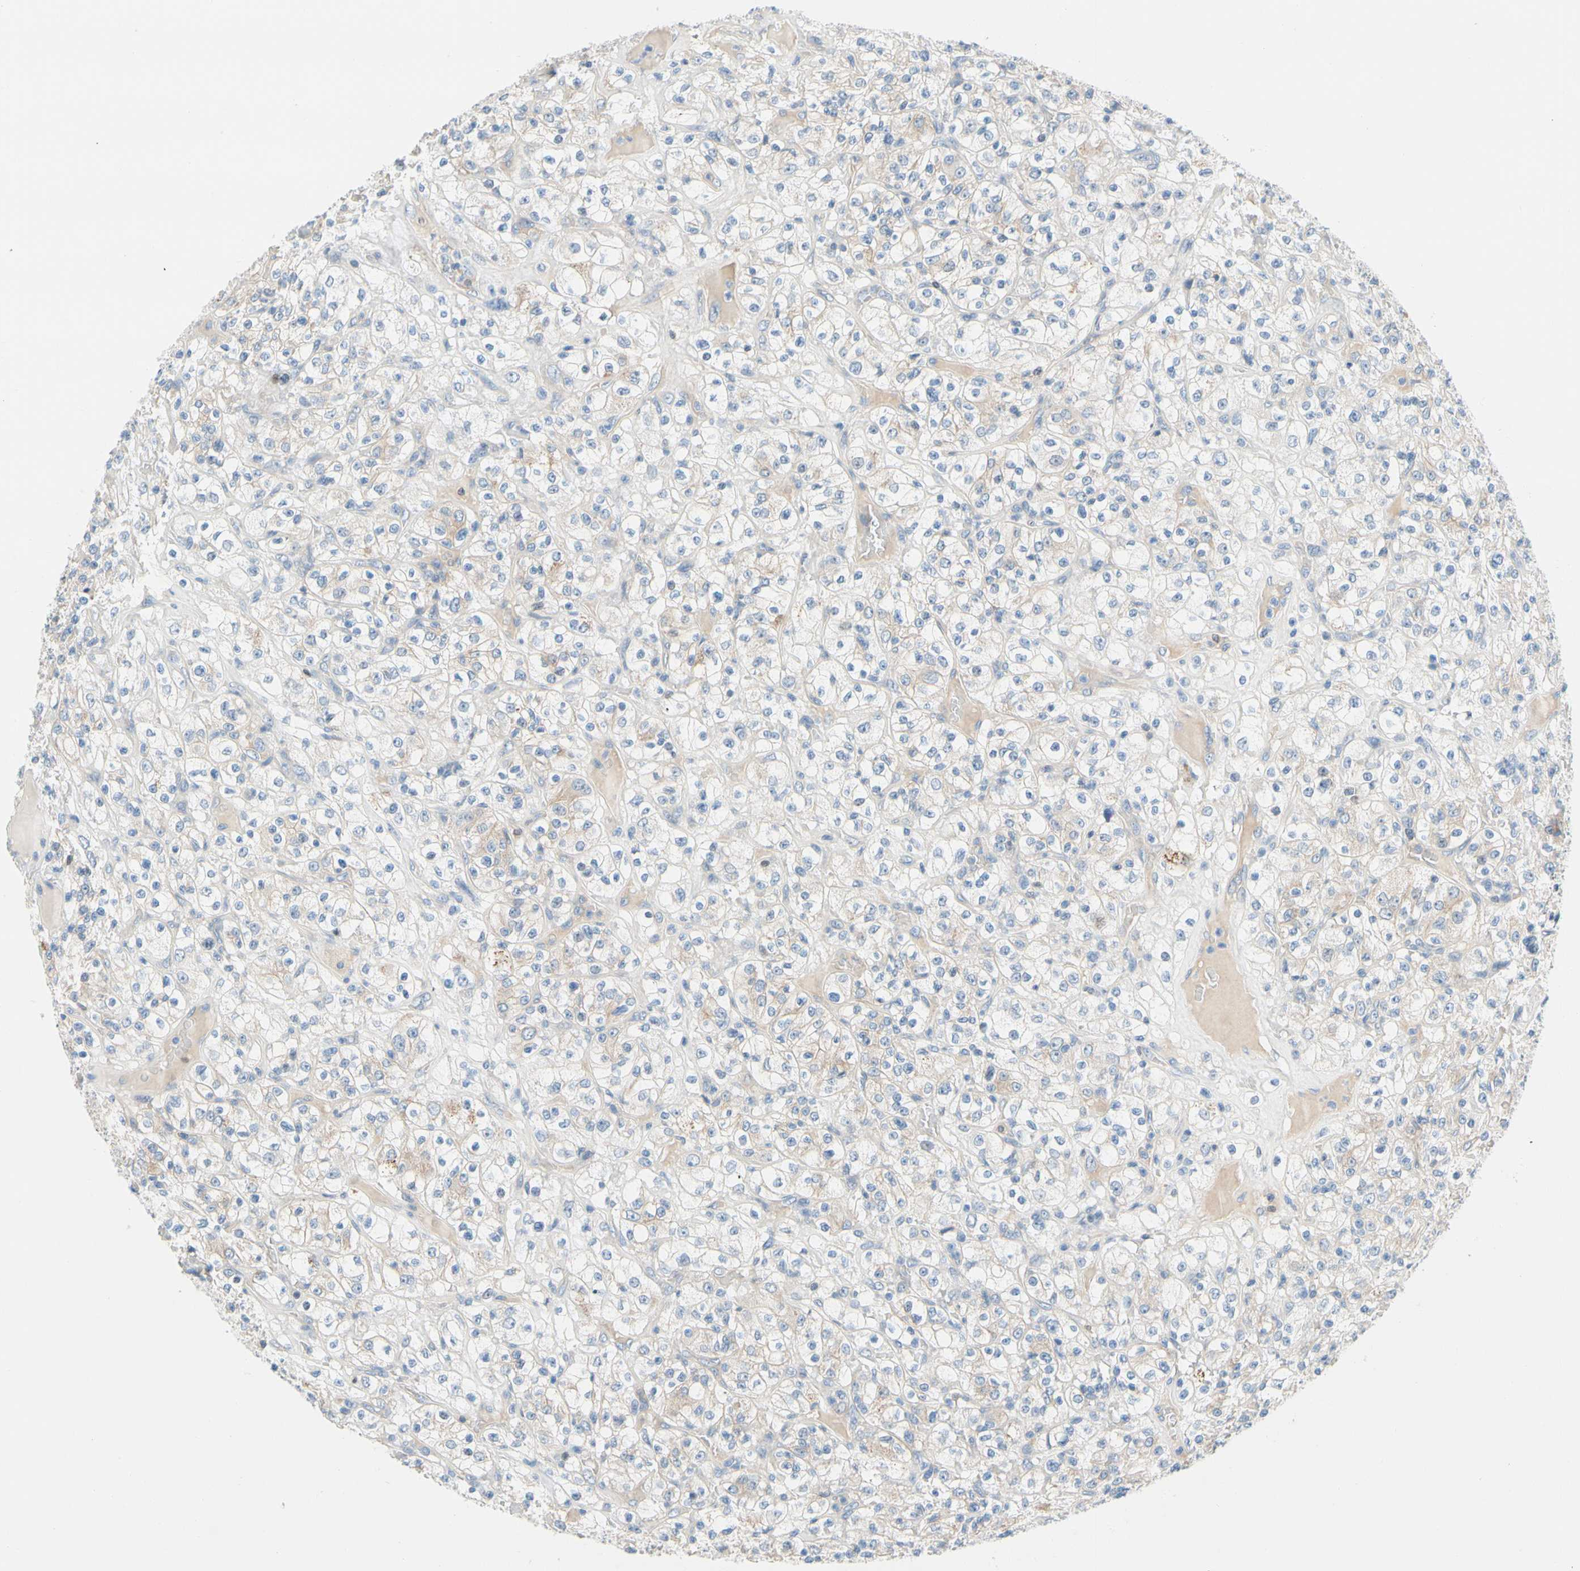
{"staining": {"intensity": "weak", "quantity": "<25%", "location": "cytoplasmic/membranous"}, "tissue": "renal cancer", "cell_type": "Tumor cells", "image_type": "cancer", "snomed": [{"axis": "morphology", "description": "Normal tissue, NOS"}, {"axis": "morphology", "description": "Adenocarcinoma, NOS"}, {"axis": "topography", "description": "Kidney"}], "caption": "Tumor cells show no significant protein staining in adenocarcinoma (renal).", "gene": "ZNF132", "patient": {"sex": "female", "age": 72}}